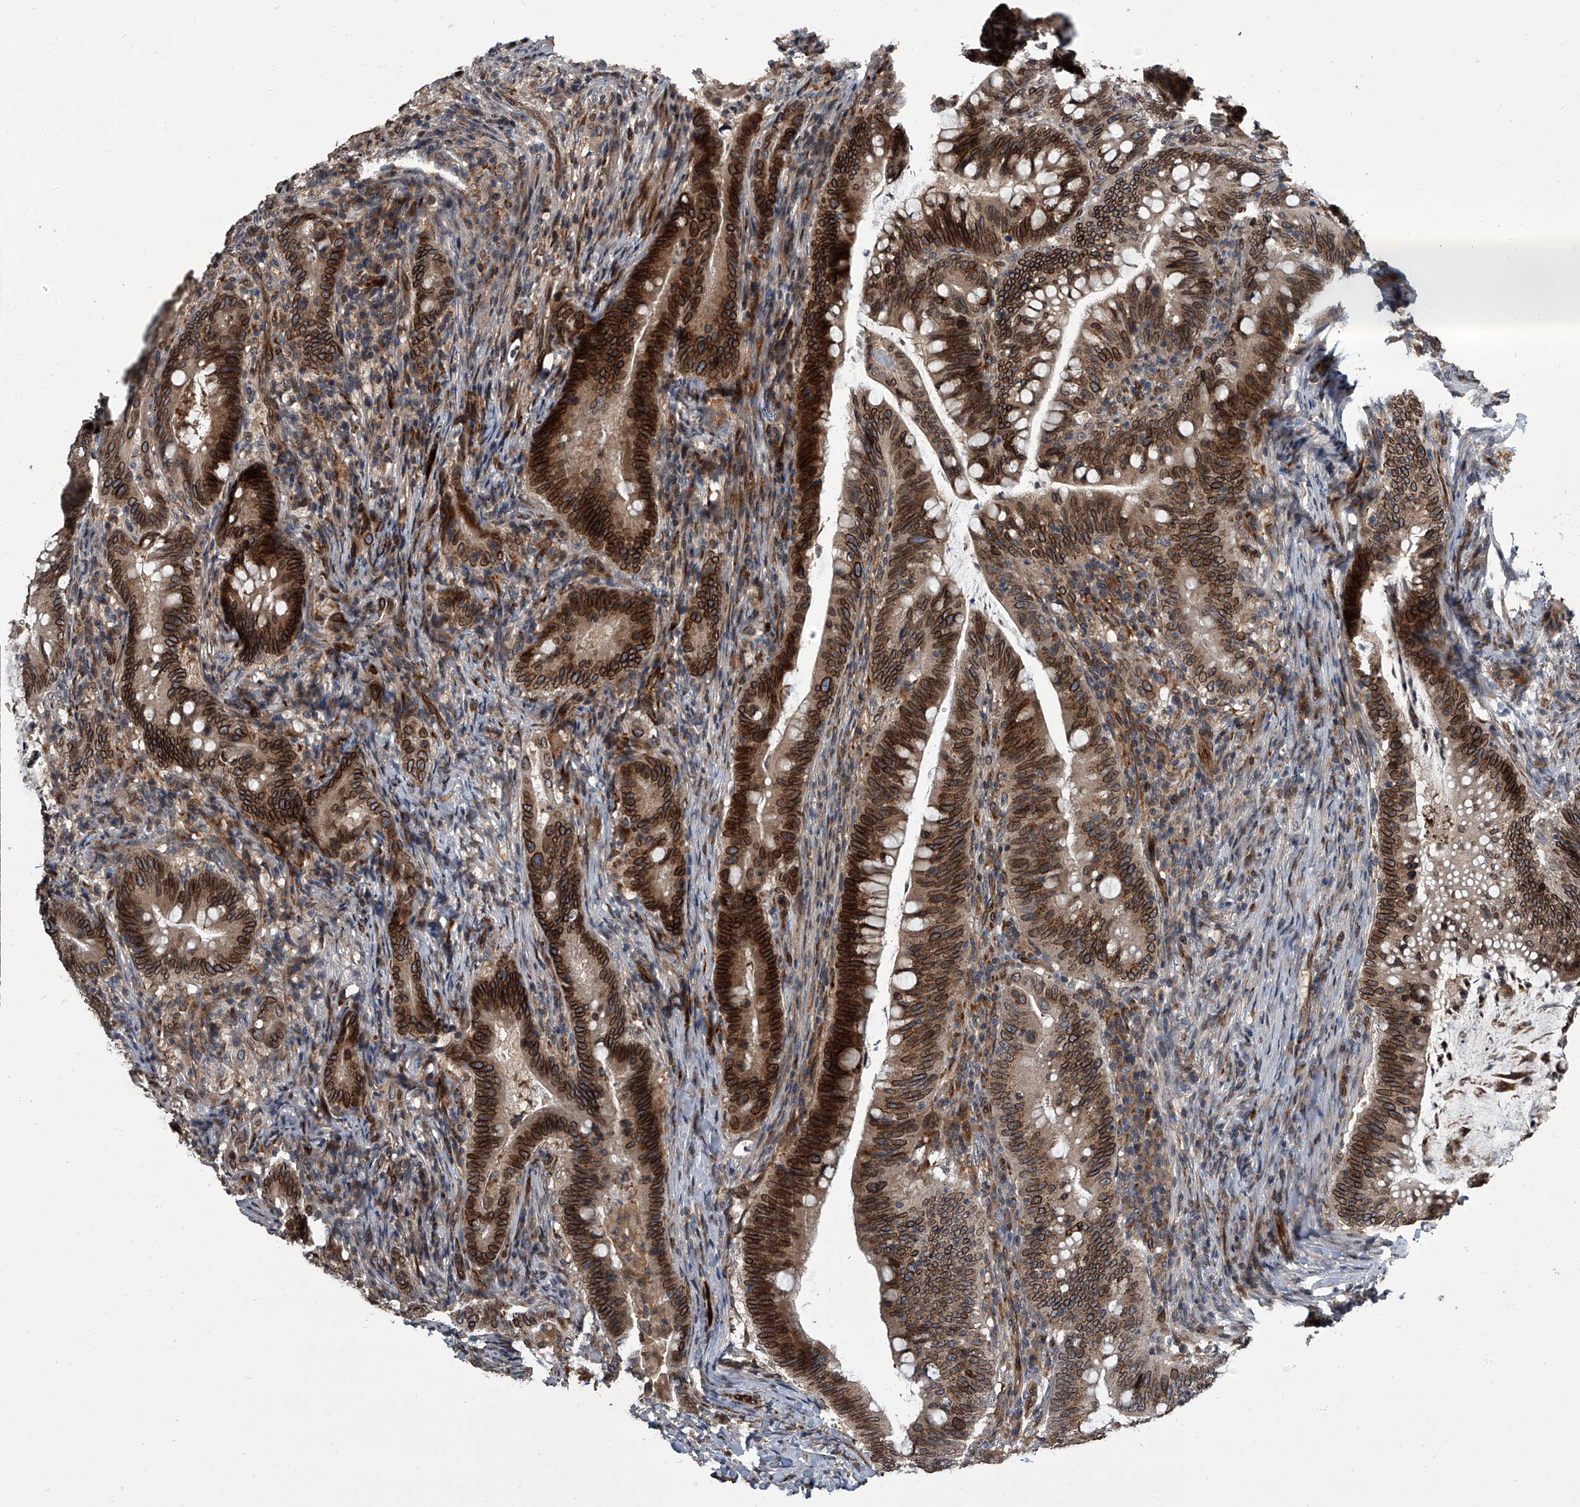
{"staining": {"intensity": "strong", "quantity": ">75%", "location": "cytoplasmic/membranous,nuclear"}, "tissue": "colorectal cancer", "cell_type": "Tumor cells", "image_type": "cancer", "snomed": [{"axis": "morphology", "description": "Adenocarcinoma, NOS"}, {"axis": "topography", "description": "Colon"}], "caption": "Adenocarcinoma (colorectal) stained with immunohistochemistry demonstrates strong cytoplasmic/membranous and nuclear positivity in about >75% of tumor cells.", "gene": "LRRC8C", "patient": {"sex": "female", "age": 66}}